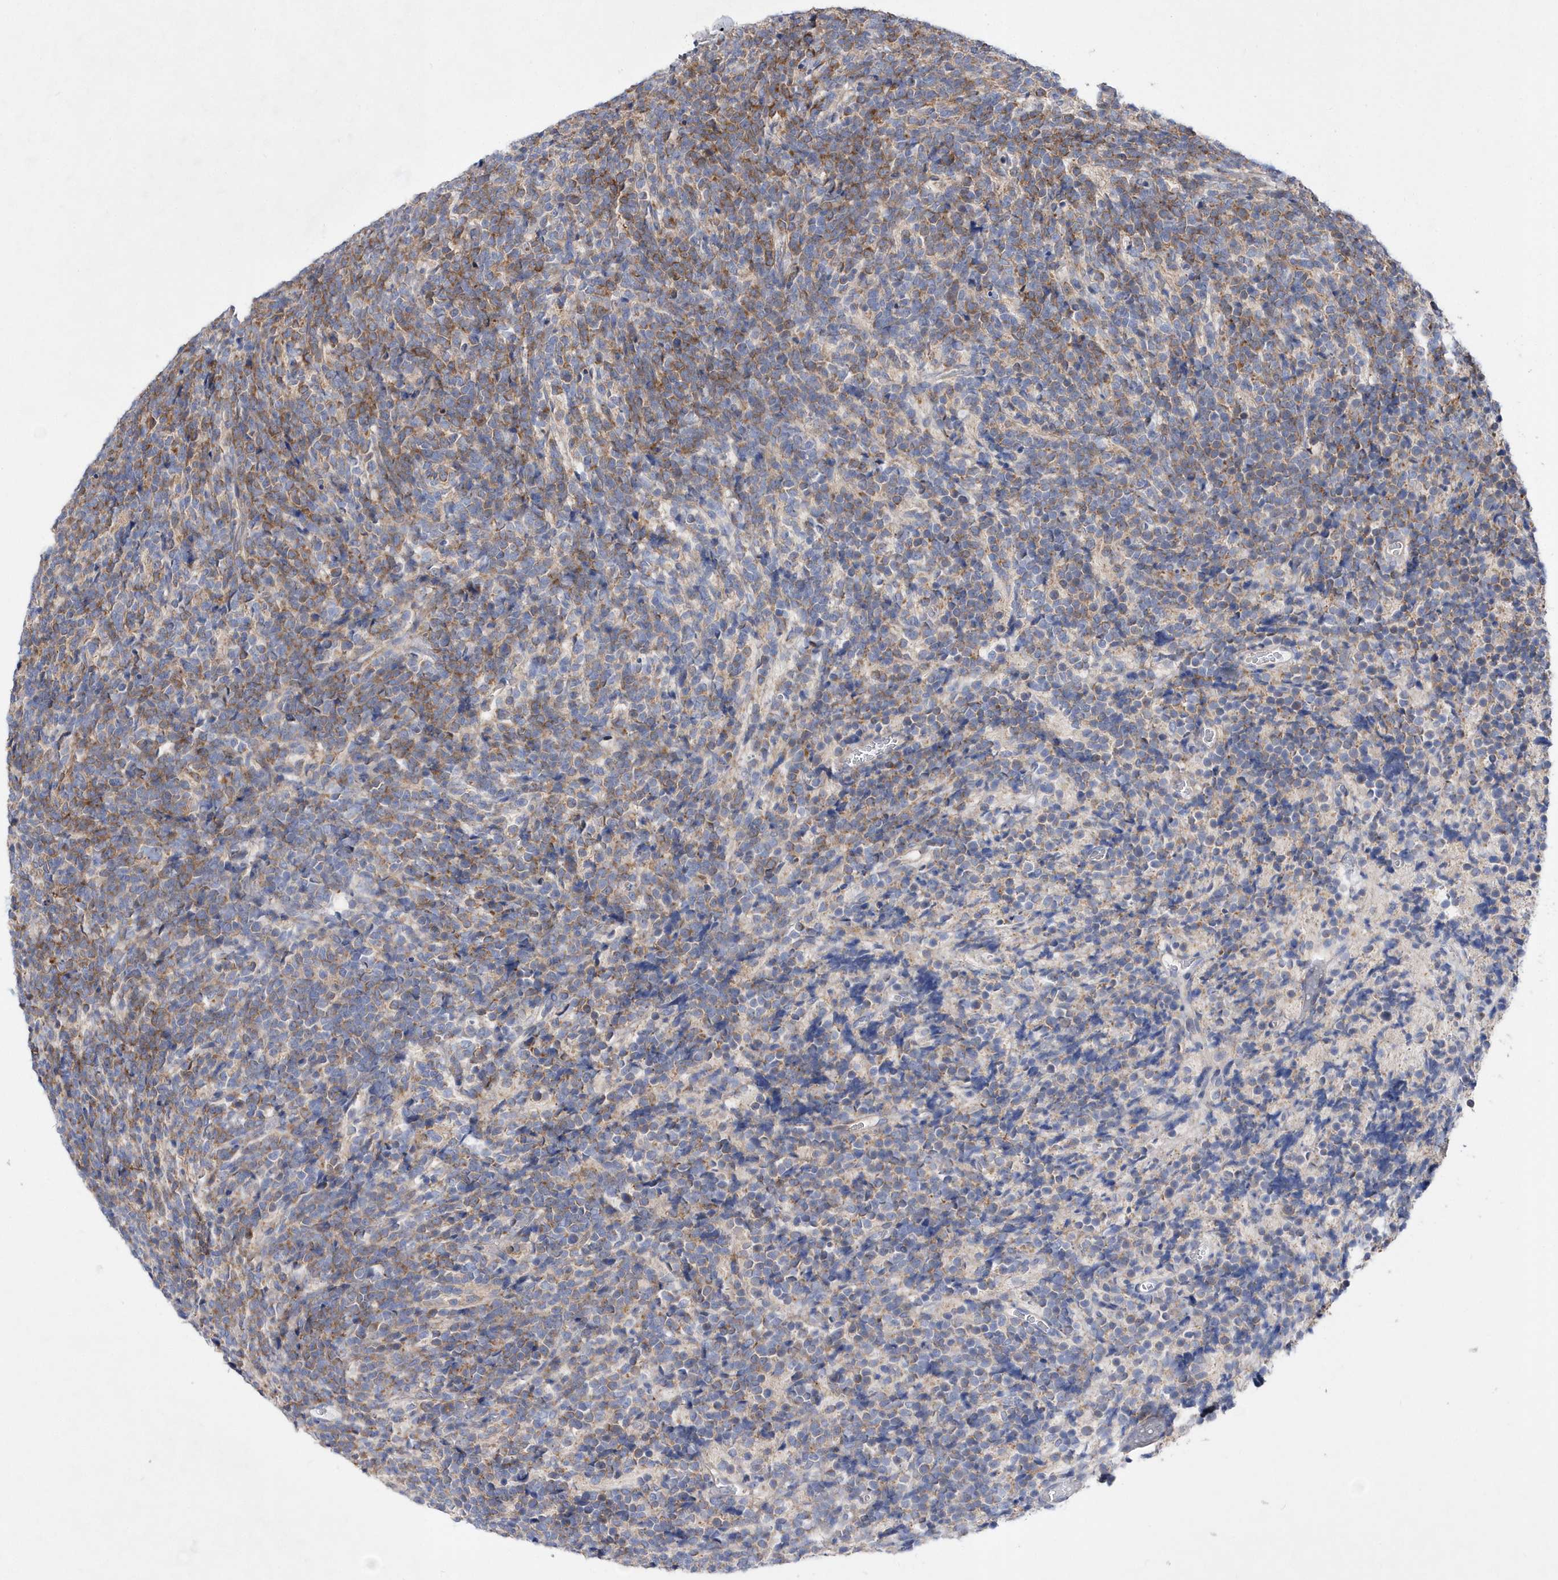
{"staining": {"intensity": "moderate", "quantity": "<25%", "location": "cytoplasmic/membranous"}, "tissue": "glioma", "cell_type": "Tumor cells", "image_type": "cancer", "snomed": [{"axis": "morphology", "description": "Glioma, malignant, Low grade"}, {"axis": "topography", "description": "Brain"}], "caption": "Immunohistochemical staining of low-grade glioma (malignant) displays low levels of moderate cytoplasmic/membranous staining in about <25% of tumor cells. (DAB = brown stain, brightfield microscopy at high magnification).", "gene": "JKAMP", "patient": {"sex": "female", "age": 1}}